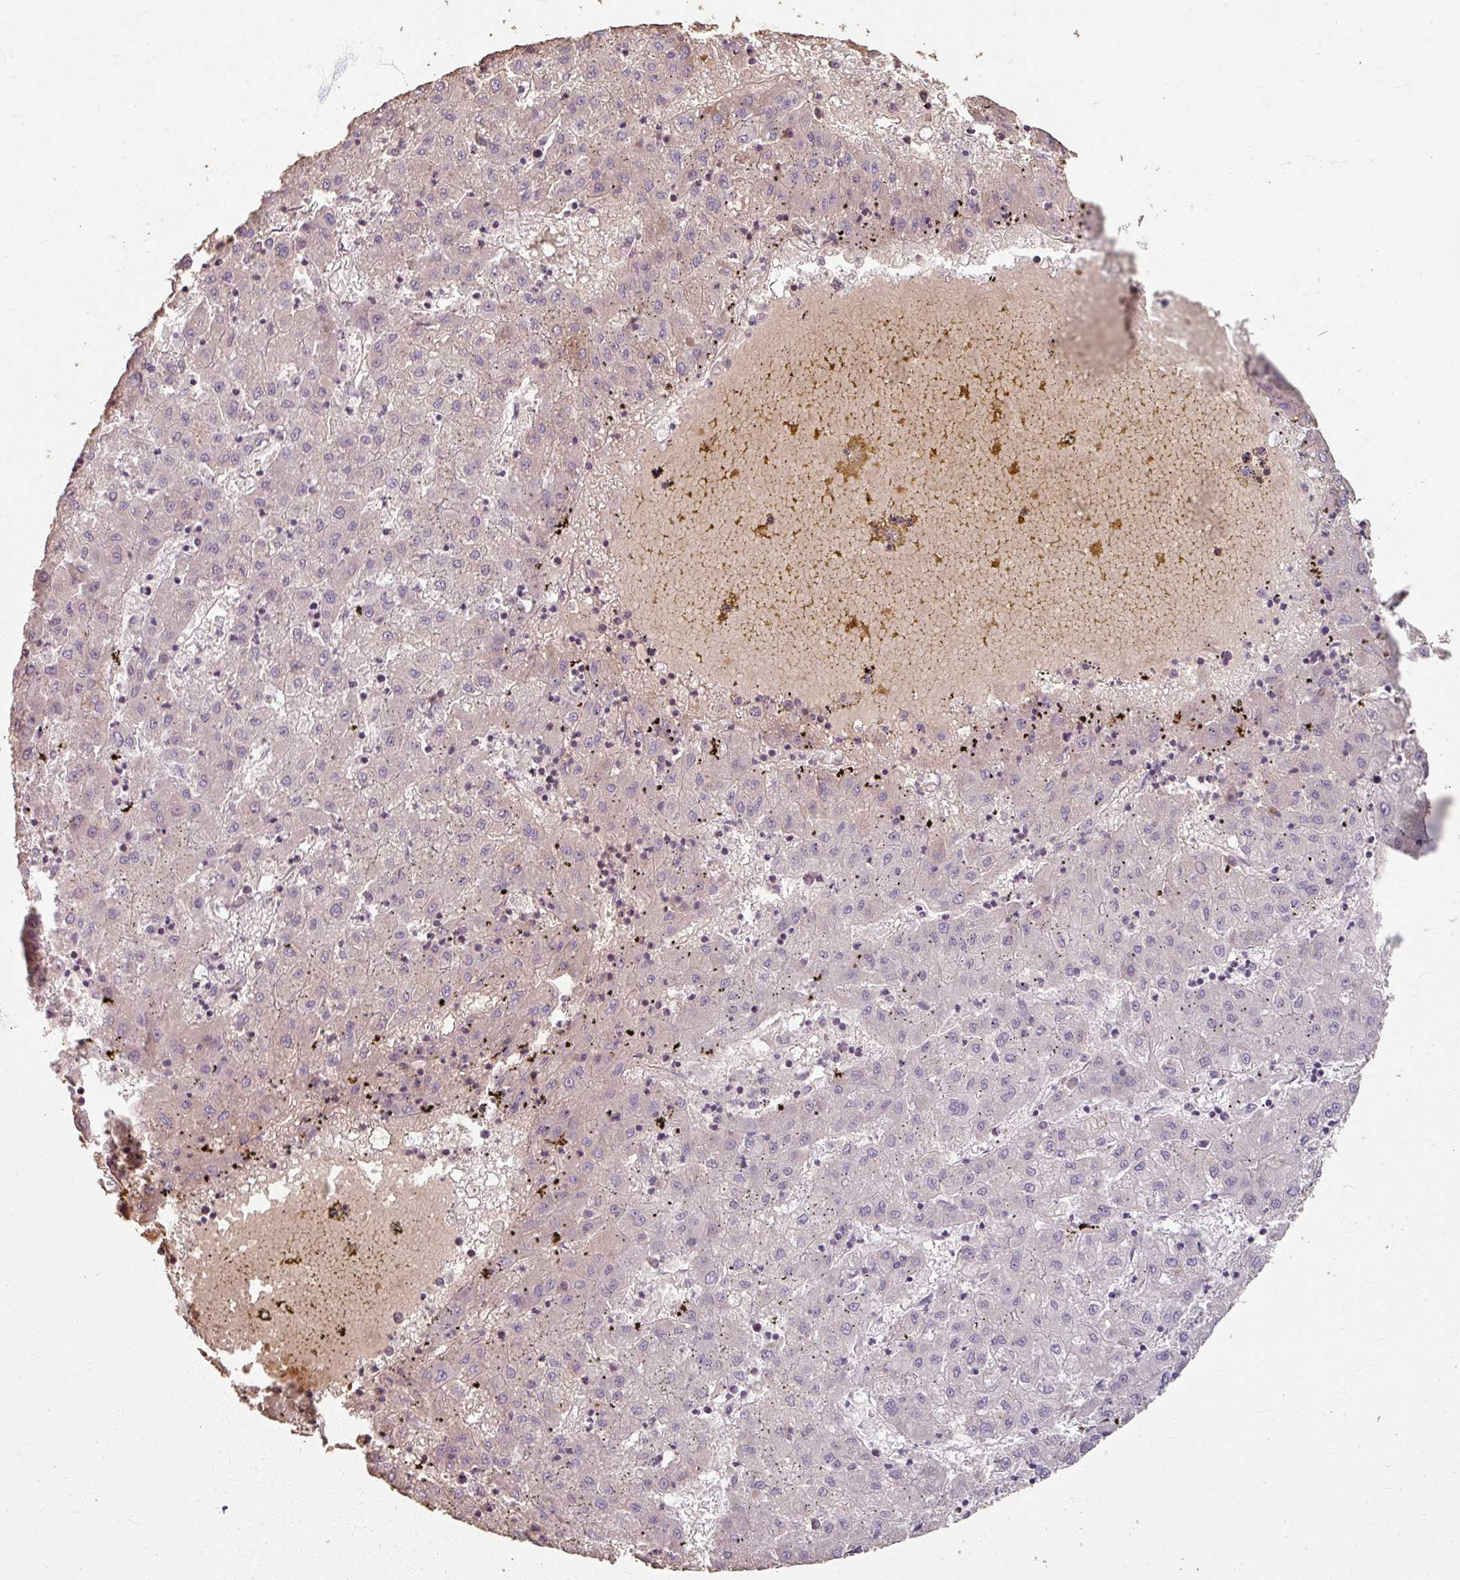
{"staining": {"intensity": "negative", "quantity": "none", "location": "none"}, "tissue": "liver cancer", "cell_type": "Tumor cells", "image_type": "cancer", "snomed": [{"axis": "morphology", "description": "Carcinoma, Hepatocellular, NOS"}, {"axis": "topography", "description": "Liver"}], "caption": "IHC histopathology image of liver cancer (hepatocellular carcinoma) stained for a protein (brown), which displays no expression in tumor cells.", "gene": "KMT5C", "patient": {"sex": "male", "age": 72}}